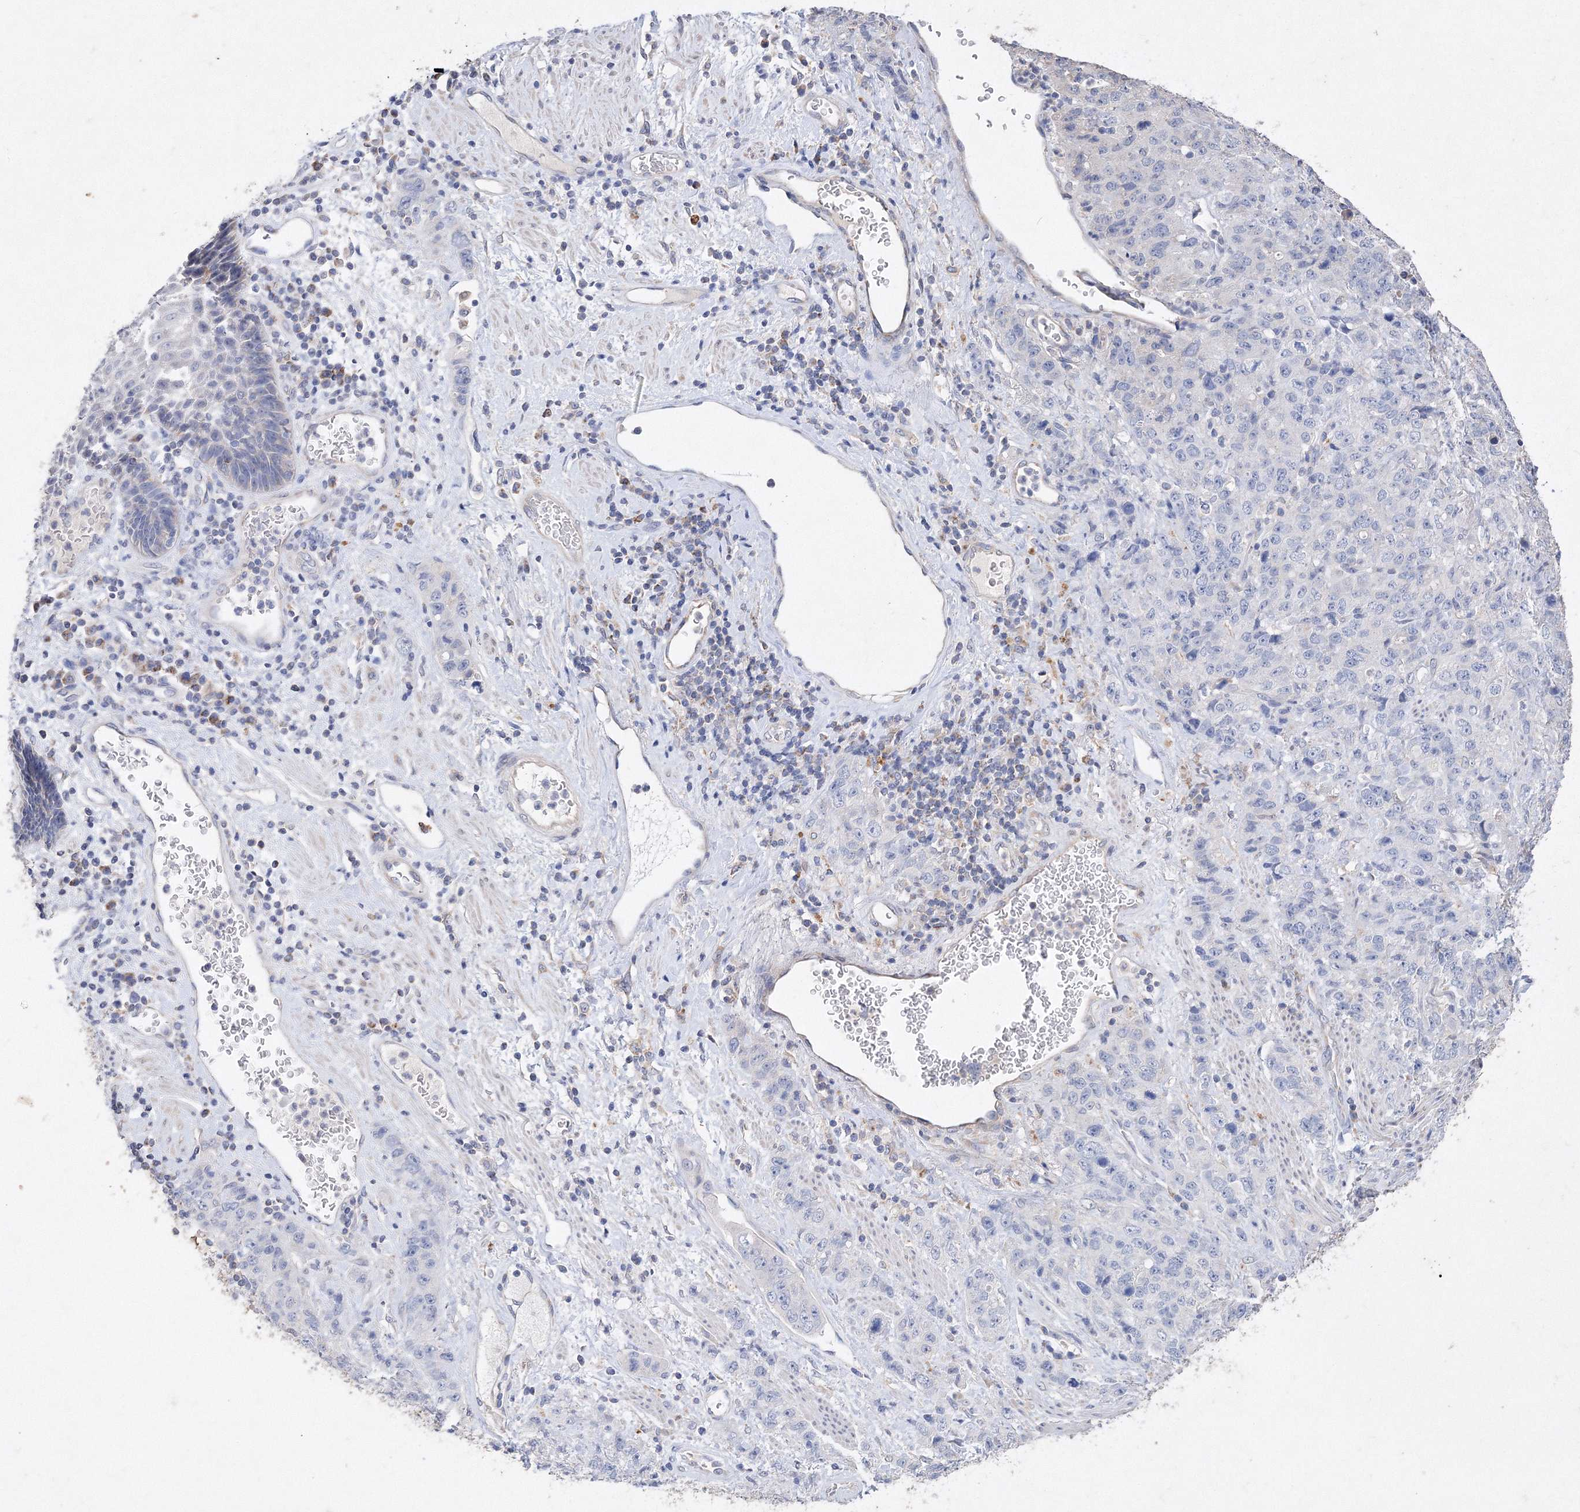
{"staining": {"intensity": "negative", "quantity": "none", "location": "none"}, "tissue": "stomach cancer", "cell_type": "Tumor cells", "image_type": "cancer", "snomed": [{"axis": "morphology", "description": "Adenocarcinoma, NOS"}, {"axis": "topography", "description": "Stomach"}], "caption": "Immunohistochemical staining of stomach cancer shows no significant positivity in tumor cells.", "gene": "GLS", "patient": {"sex": "male", "age": 48}}